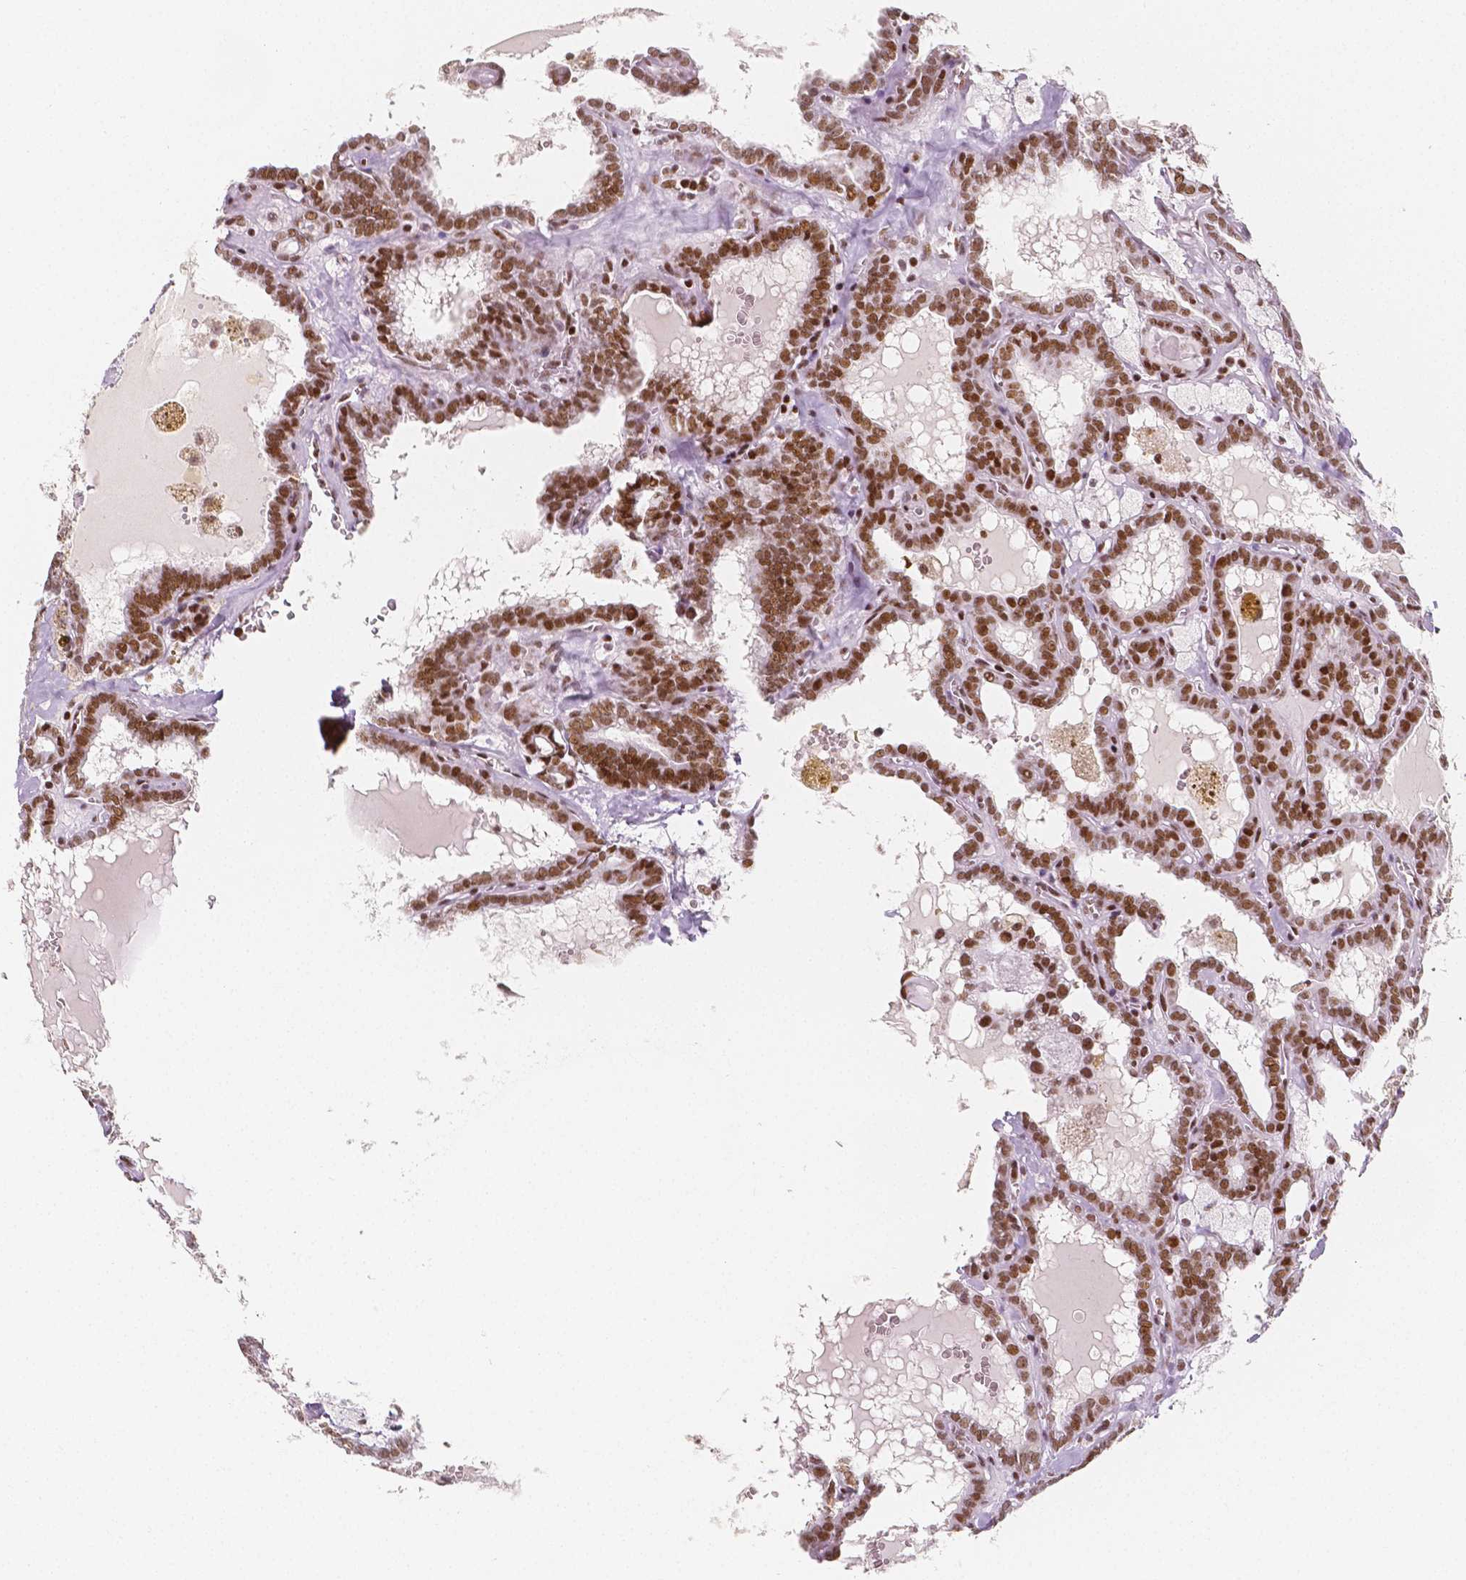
{"staining": {"intensity": "strong", "quantity": ">75%", "location": "nuclear"}, "tissue": "thyroid cancer", "cell_type": "Tumor cells", "image_type": "cancer", "snomed": [{"axis": "morphology", "description": "Papillary adenocarcinoma, NOS"}, {"axis": "topography", "description": "Thyroid gland"}], "caption": "This photomicrograph demonstrates thyroid papillary adenocarcinoma stained with immunohistochemistry (IHC) to label a protein in brown. The nuclear of tumor cells show strong positivity for the protein. Nuclei are counter-stained blue.", "gene": "HDAC1", "patient": {"sex": "female", "age": 39}}